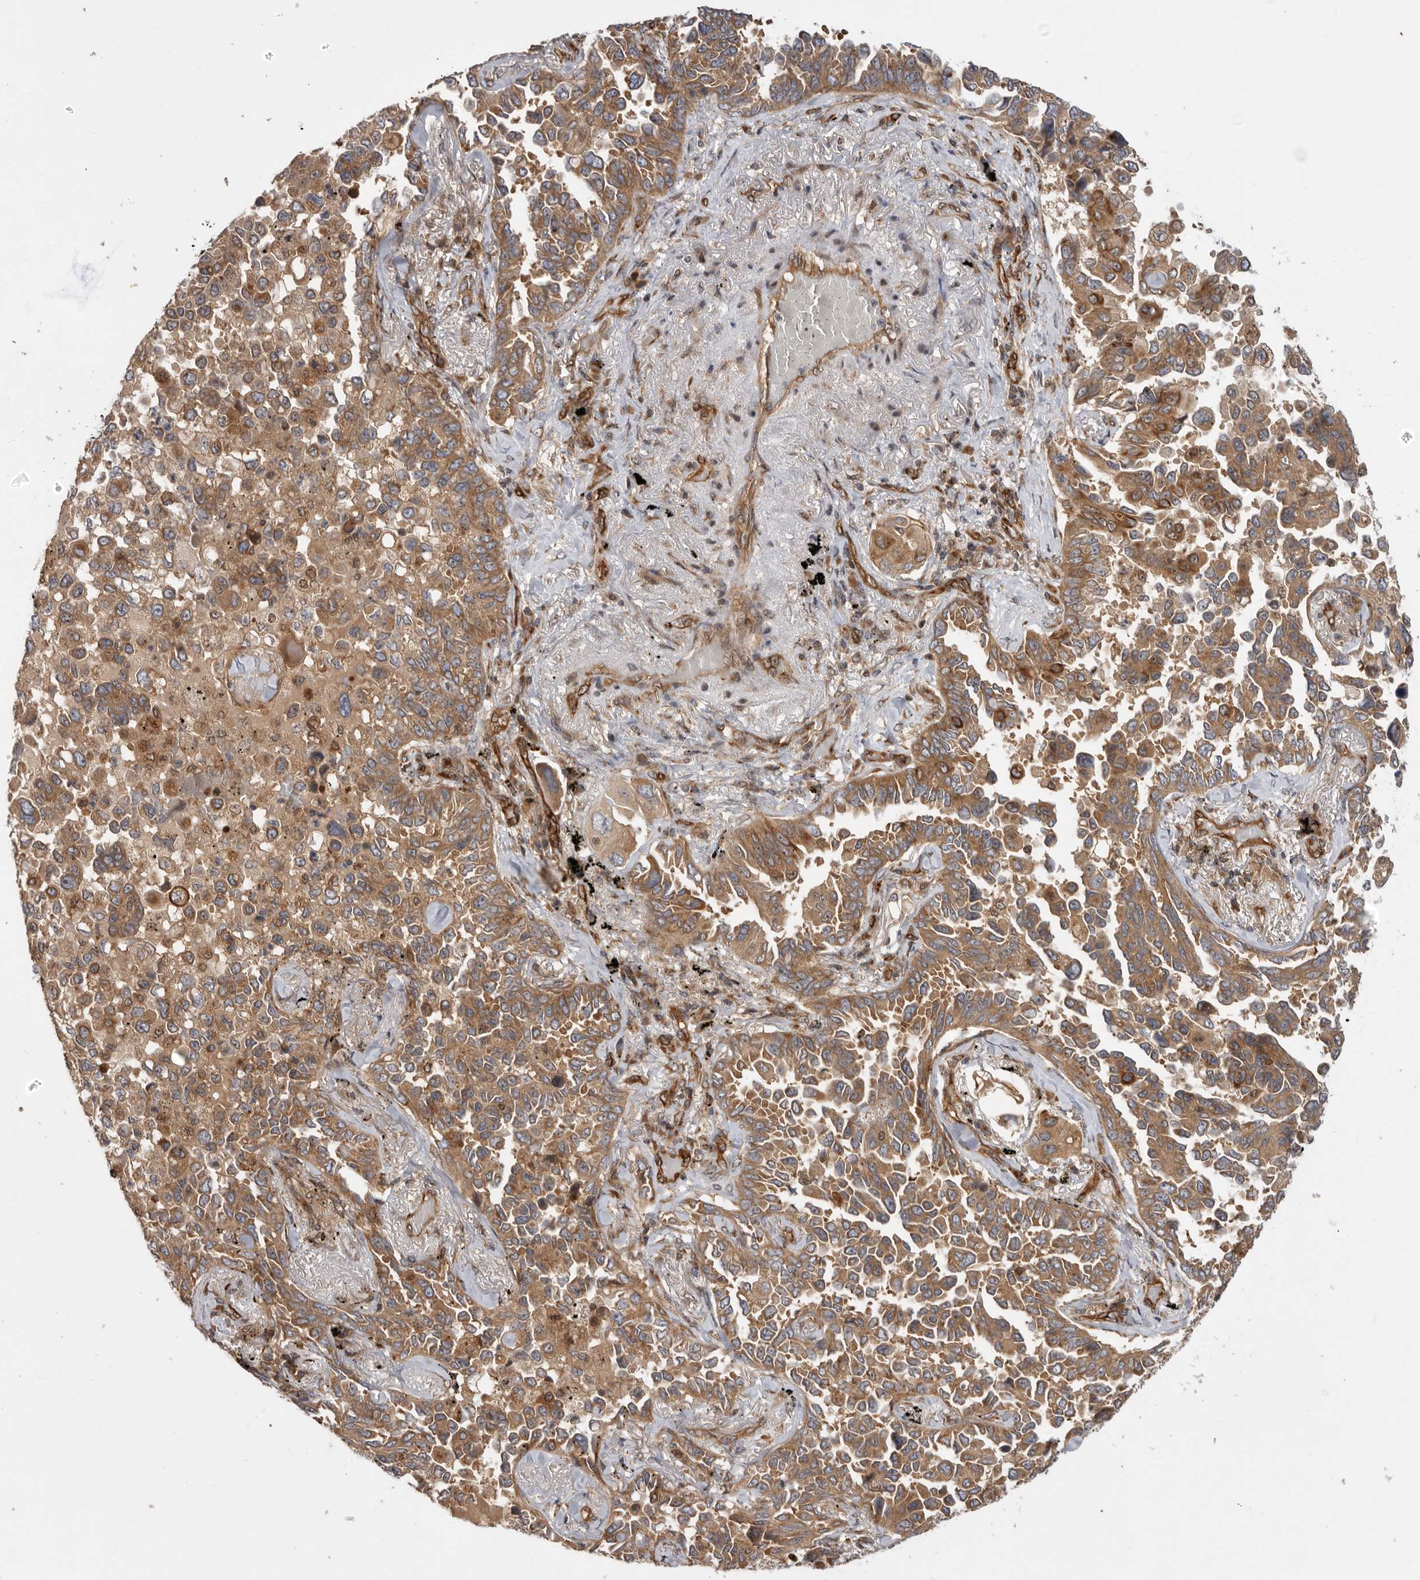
{"staining": {"intensity": "moderate", "quantity": ">75%", "location": "cytoplasmic/membranous"}, "tissue": "lung cancer", "cell_type": "Tumor cells", "image_type": "cancer", "snomed": [{"axis": "morphology", "description": "Adenocarcinoma, NOS"}, {"axis": "topography", "description": "Lung"}], "caption": "A histopathology image showing moderate cytoplasmic/membranous expression in approximately >75% of tumor cells in lung cancer, as visualized by brown immunohistochemical staining.", "gene": "DHDDS", "patient": {"sex": "female", "age": 67}}